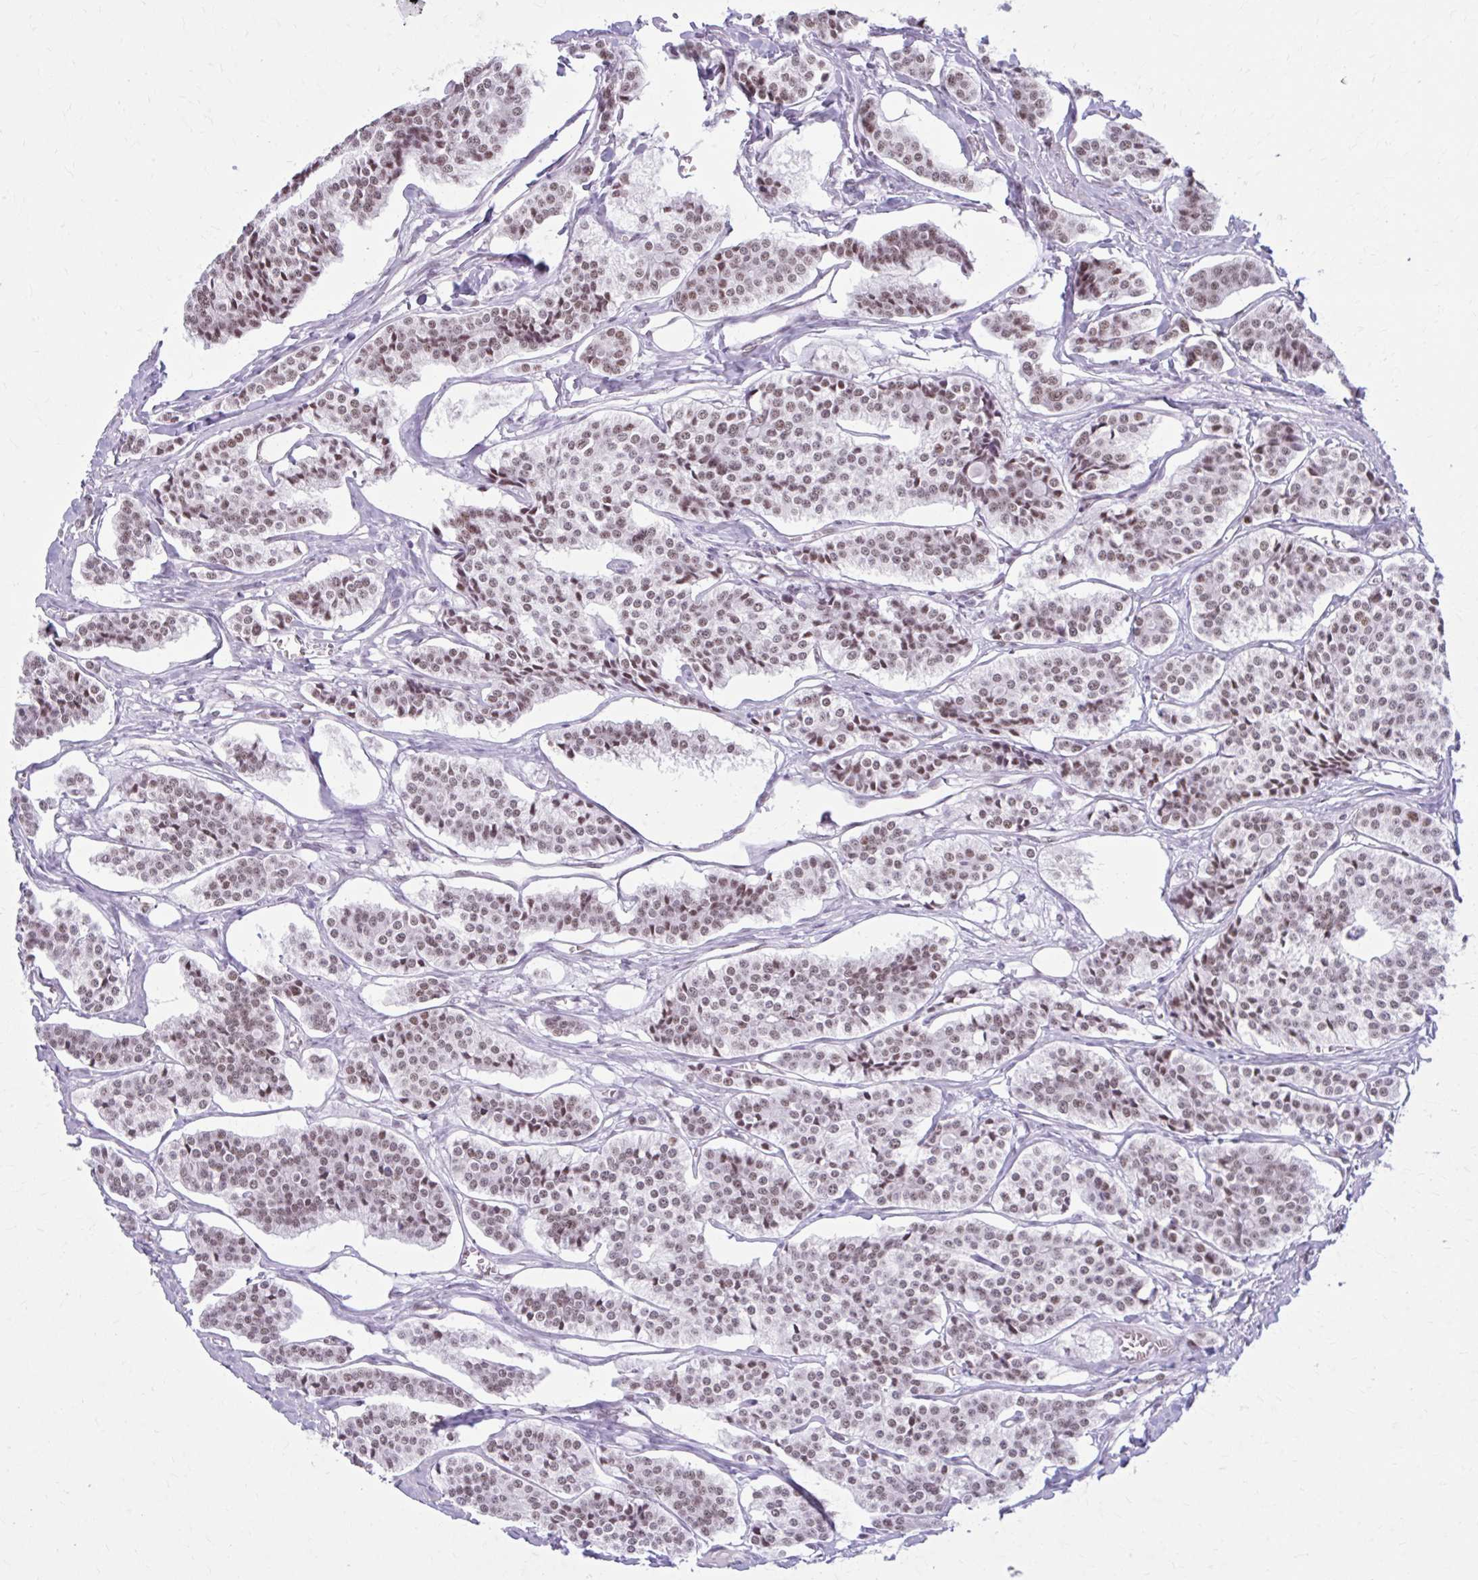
{"staining": {"intensity": "moderate", "quantity": ">75%", "location": "nuclear"}, "tissue": "carcinoid", "cell_type": "Tumor cells", "image_type": "cancer", "snomed": [{"axis": "morphology", "description": "Carcinoid, malignant, NOS"}, {"axis": "topography", "description": "Small intestine"}], "caption": "Immunohistochemical staining of human carcinoid shows medium levels of moderate nuclear protein staining in about >75% of tumor cells. (DAB (3,3'-diaminobenzidine) IHC with brightfield microscopy, high magnification).", "gene": "PABIR1", "patient": {"sex": "male", "age": 63}}